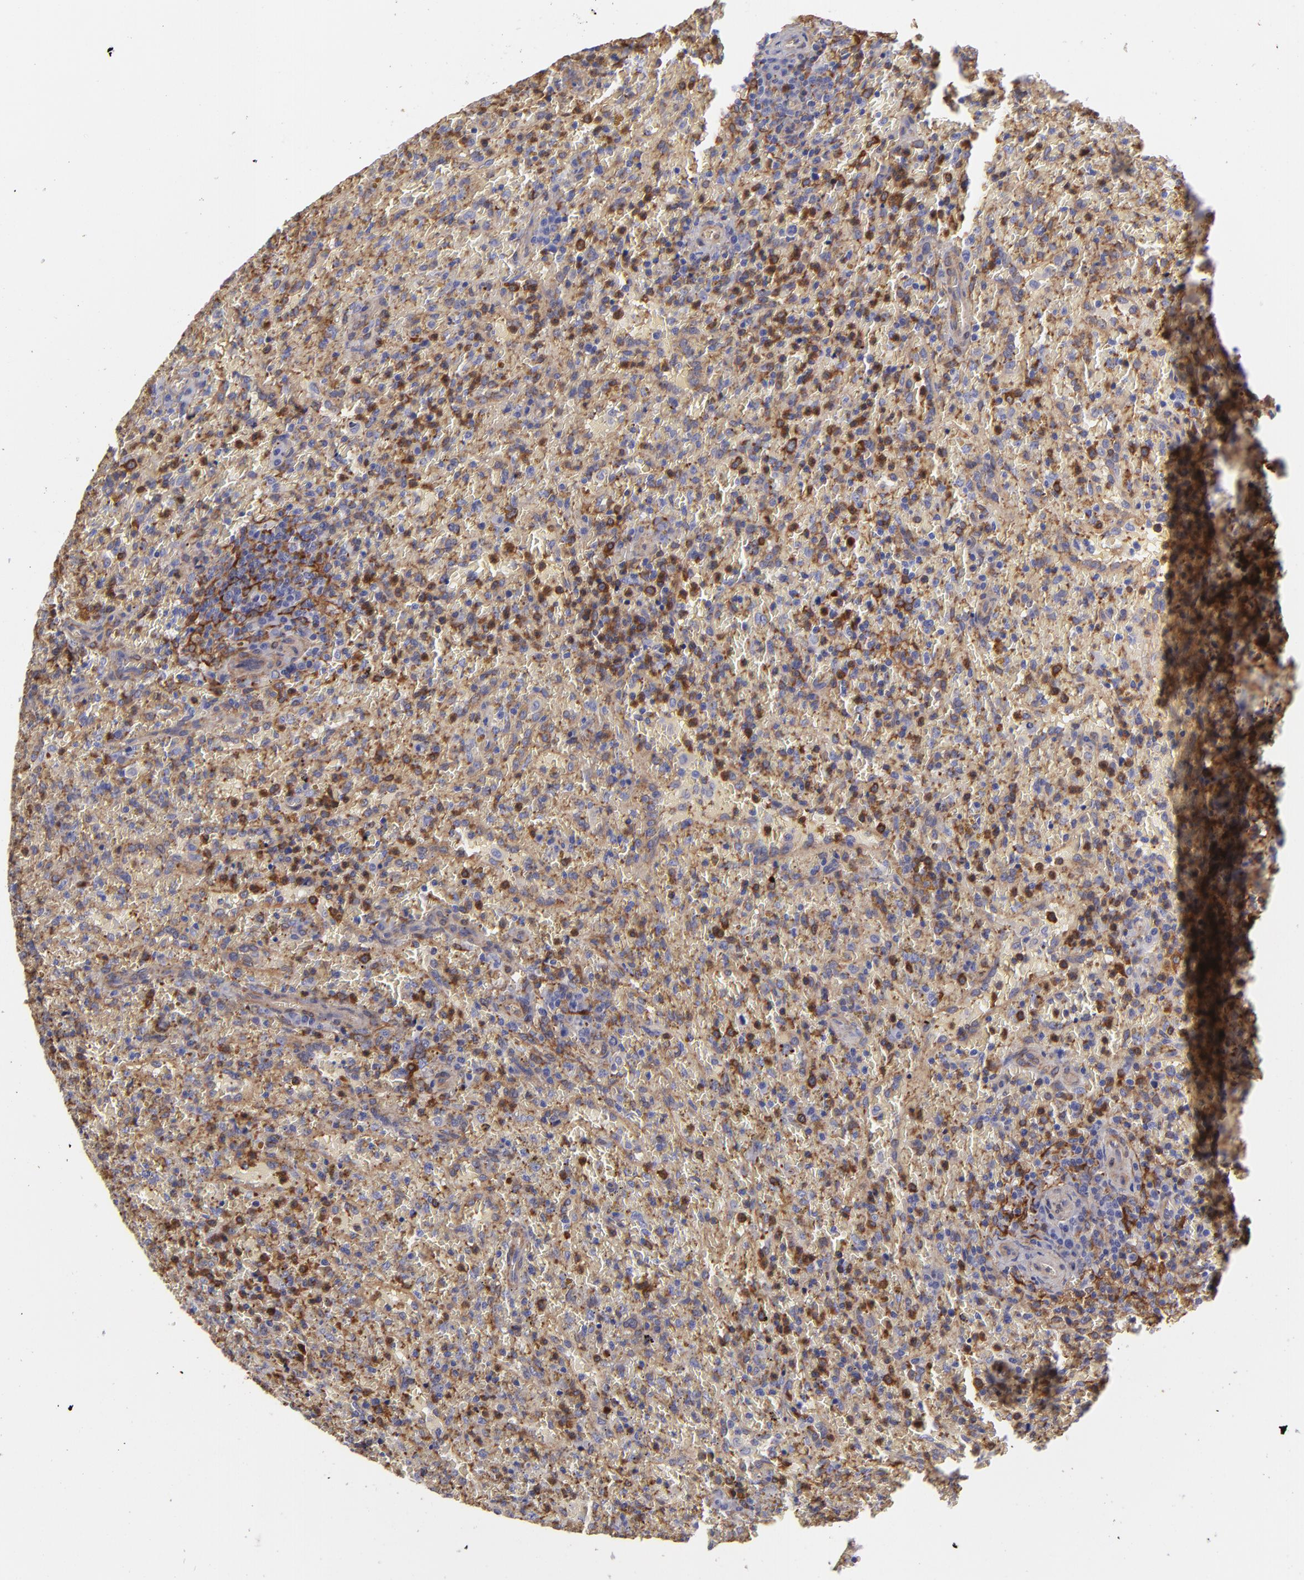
{"staining": {"intensity": "moderate", "quantity": "25%-75%", "location": "cytoplasmic/membranous"}, "tissue": "lymphoma", "cell_type": "Tumor cells", "image_type": "cancer", "snomed": [{"axis": "morphology", "description": "Malignant lymphoma, non-Hodgkin's type, High grade"}, {"axis": "topography", "description": "Spleen"}, {"axis": "topography", "description": "Lymph node"}], "caption": "Approximately 25%-75% of tumor cells in lymphoma display moderate cytoplasmic/membranous protein positivity as visualized by brown immunohistochemical staining.", "gene": "VCL", "patient": {"sex": "female", "age": 70}}